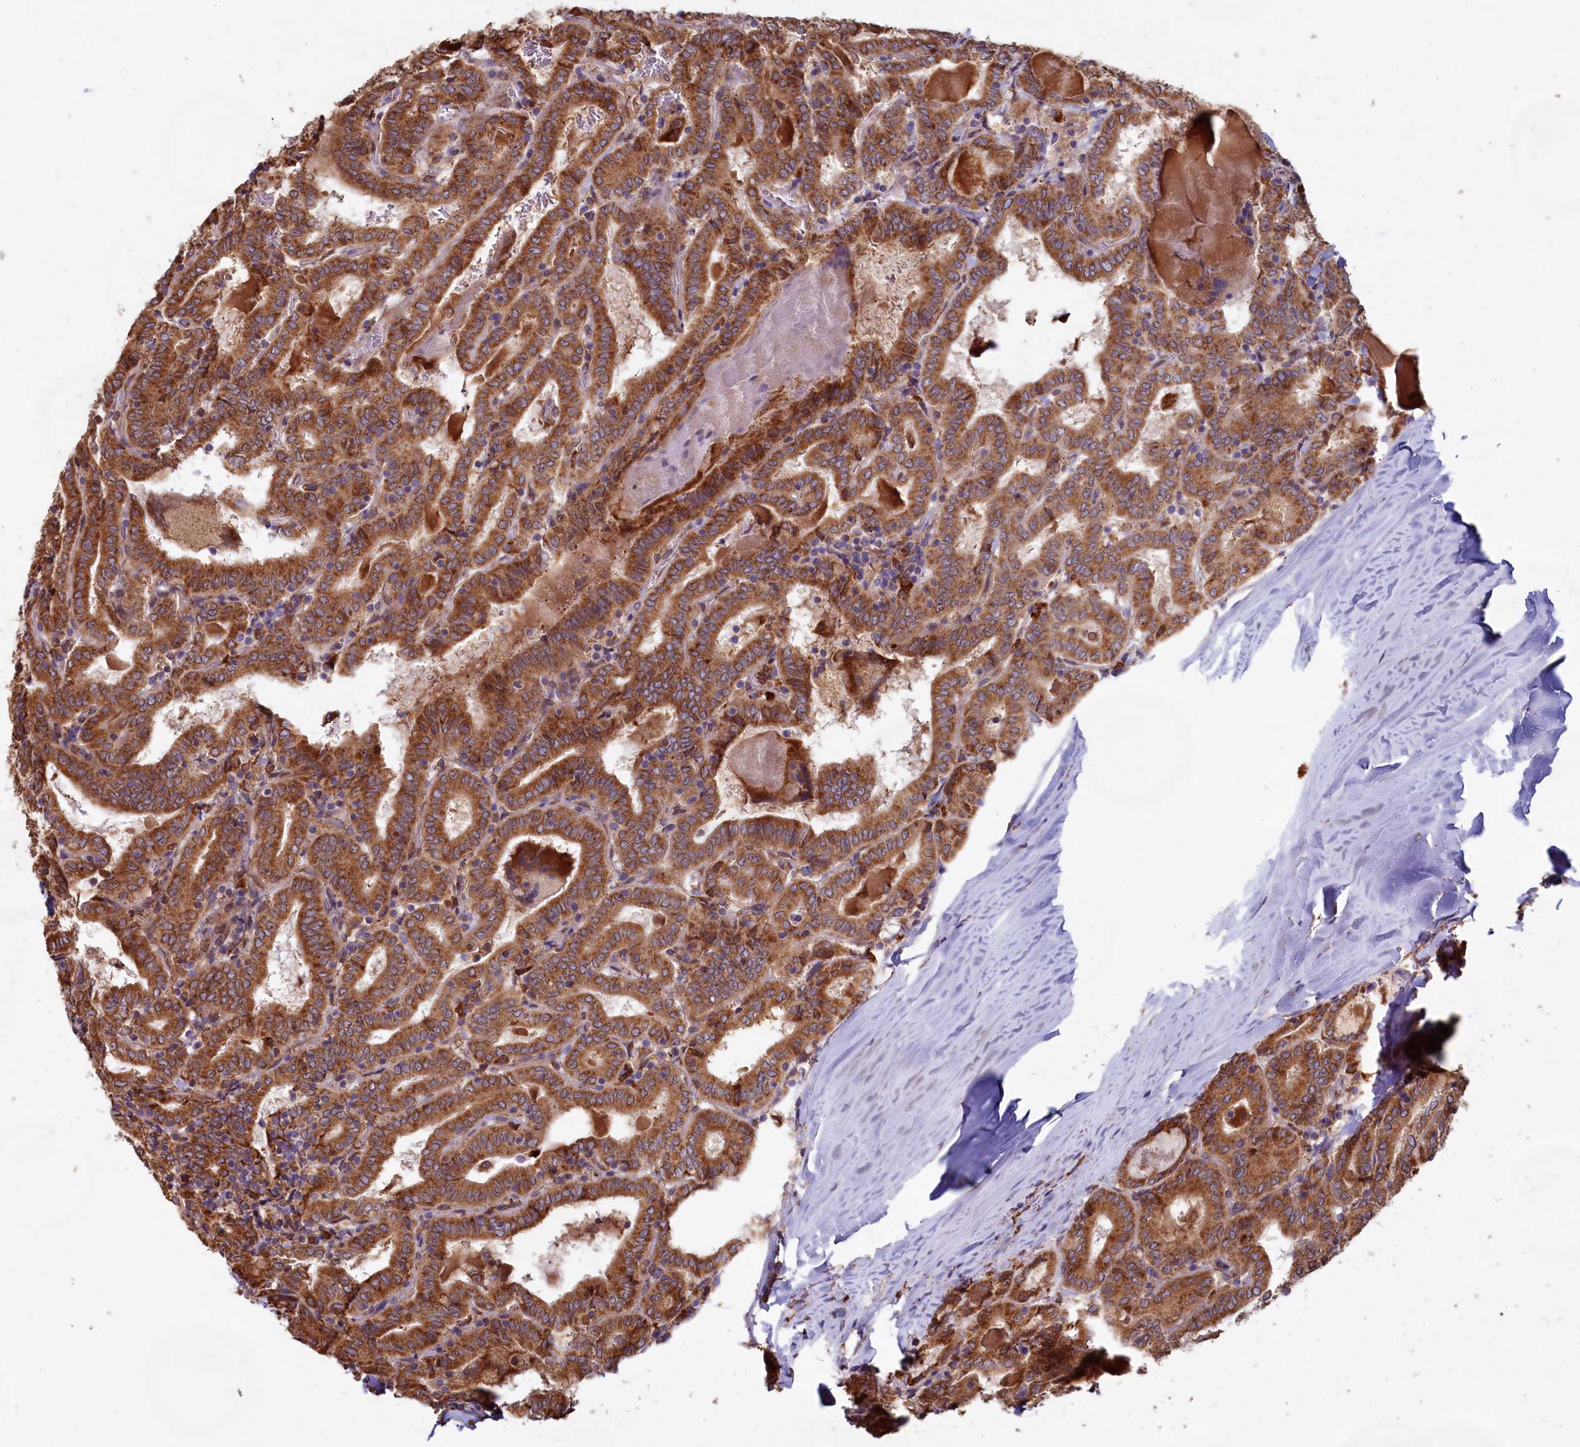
{"staining": {"intensity": "strong", "quantity": ">75%", "location": "cytoplasmic/membranous"}, "tissue": "thyroid cancer", "cell_type": "Tumor cells", "image_type": "cancer", "snomed": [{"axis": "morphology", "description": "Papillary adenocarcinoma, NOS"}, {"axis": "topography", "description": "Thyroid gland"}], "caption": "Brown immunohistochemical staining in thyroid cancer shows strong cytoplasmic/membranous positivity in about >75% of tumor cells. (DAB (3,3'-diaminobenzidine) = brown stain, brightfield microscopy at high magnification).", "gene": "TBC1D19", "patient": {"sex": "female", "age": 72}}